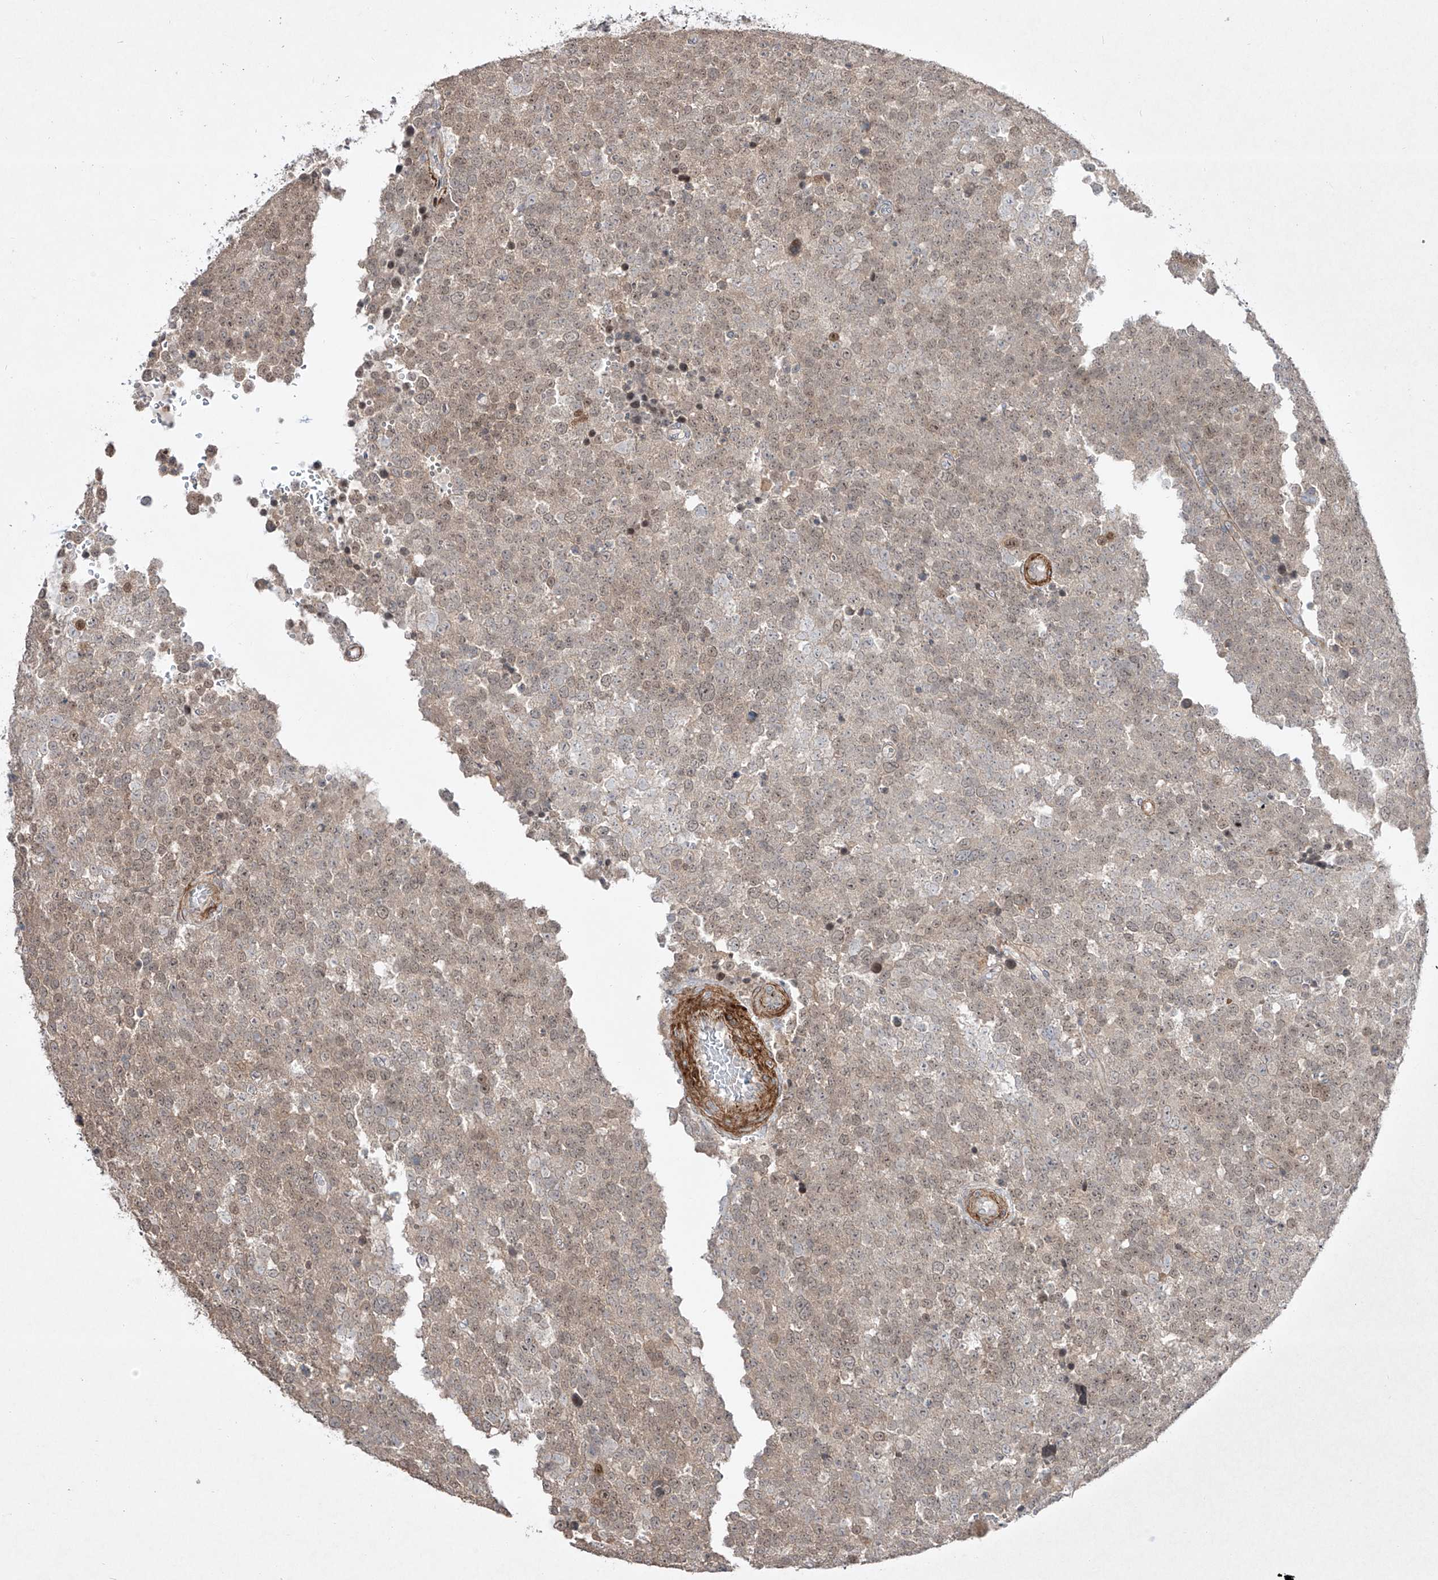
{"staining": {"intensity": "weak", "quantity": "<25%", "location": "nuclear"}, "tissue": "testis cancer", "cell_type": "Tumor cells", "image_type": "cancer", "snomed": [{"axis": "morphology", "description": "Seminoma, NOS"}, {"axis": "topography", "description": "Testis"}], "caption": "An immunohistochemistry (IHC) photomicrograph of testis cancer is shown. There is no staining in tumor cells of testis cancer.", "gene": "KDM1B", "patient": {"sex": "male", "age": 71}}